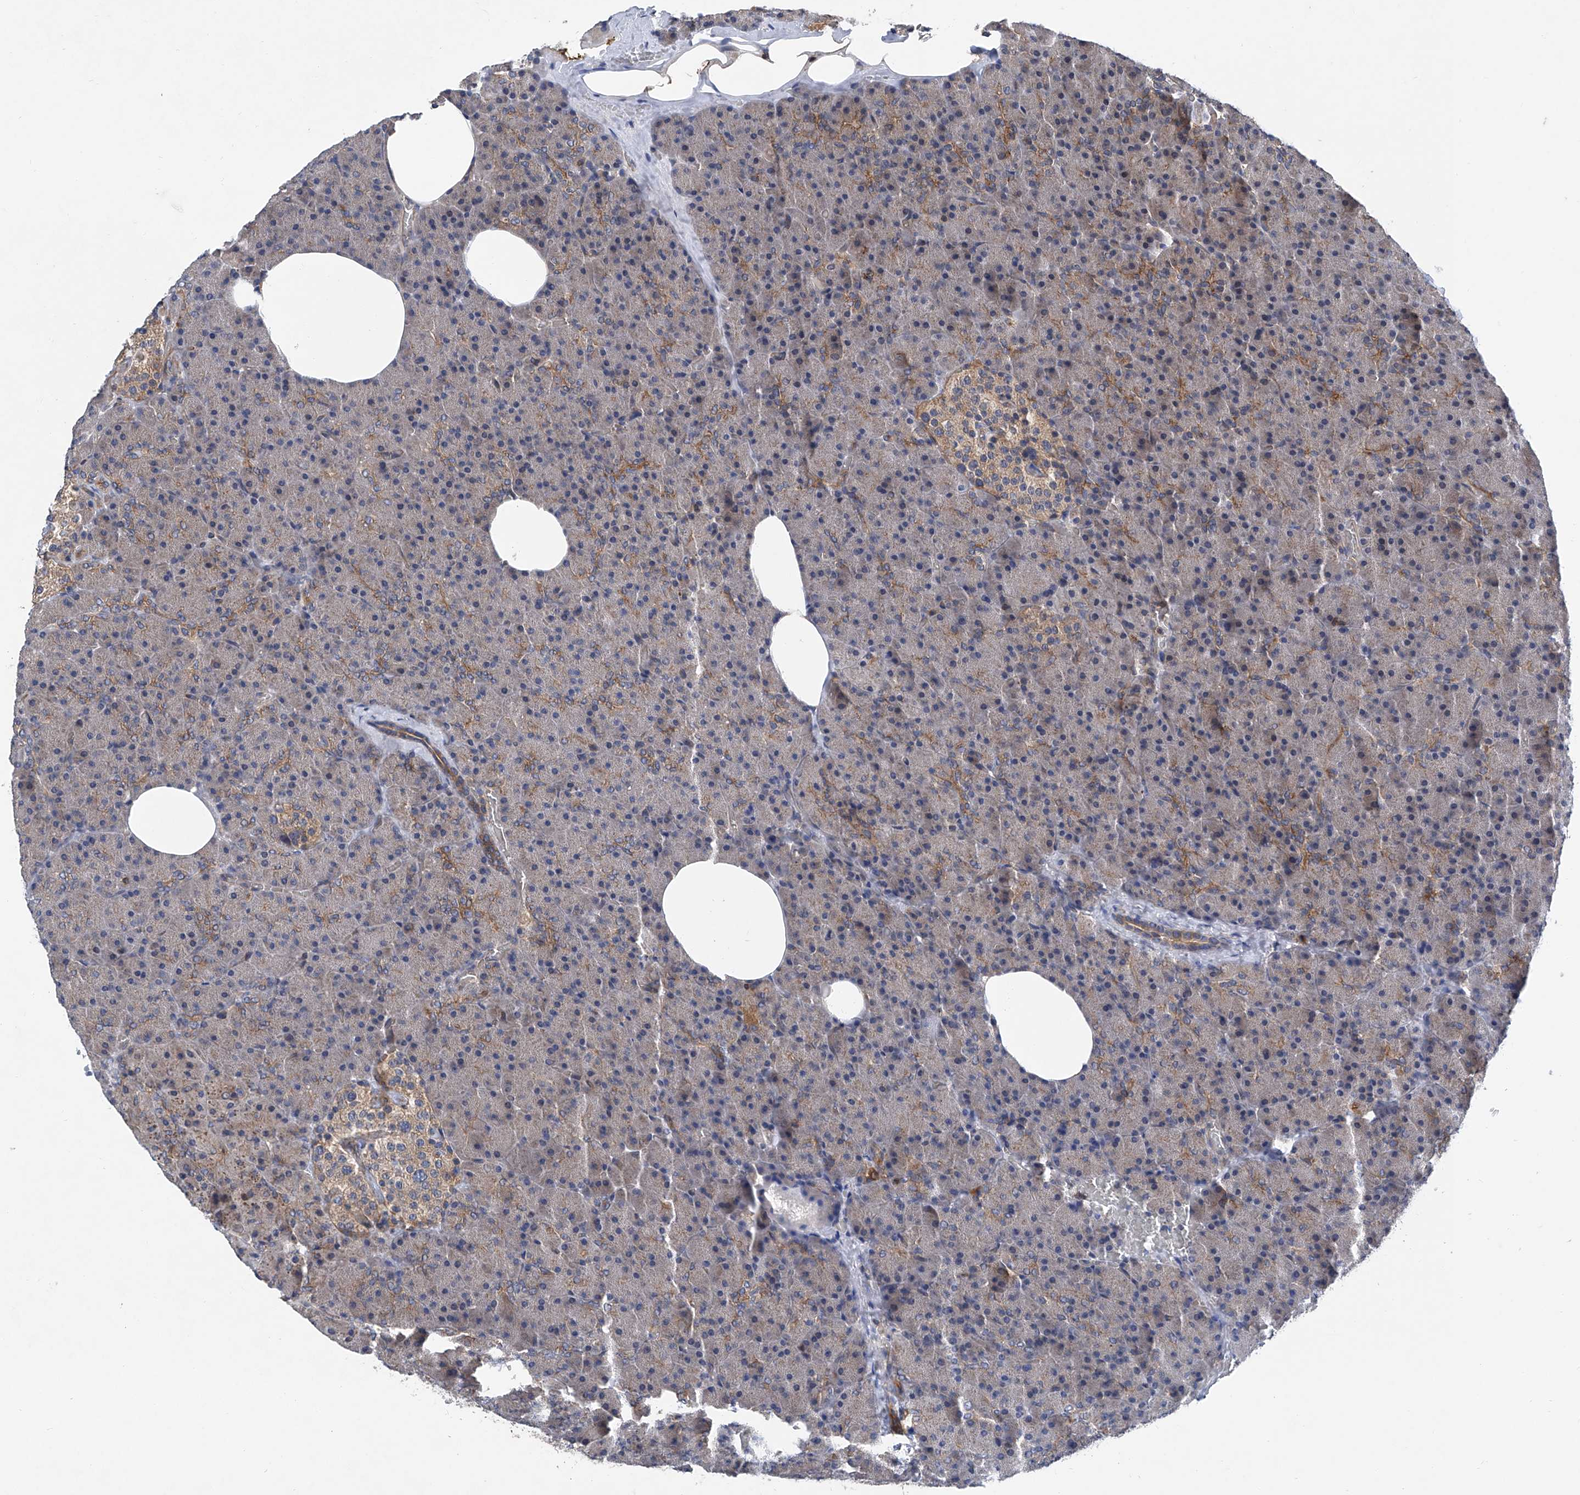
{"staining": {"intensity": "moderate", "quantity": "<25%", "location": "cytoplasmic/membranous"}, "tissue": "pancreas", "cell_type": "Exocrine glandular cells", "image_type": "normal", "snomed": [{"axis": "morphology", "description": "Normal tissue, NOS"}, {"axis": "morphology", "description": "Carcinoid, malignant, NOS"}, {"axis": "topography", "description": "Pancreas"}], "caption": "Protein expression analysis of unremarkable pancreas shows moderate cytoplasmic/membranous positivity in about <25% of exocrine glandular cells. (DAB IHC, brown staining for protein, blue staining for nuclei).", "gene": "TRIM38", "patient": {"sex": "female", "age": 35}}